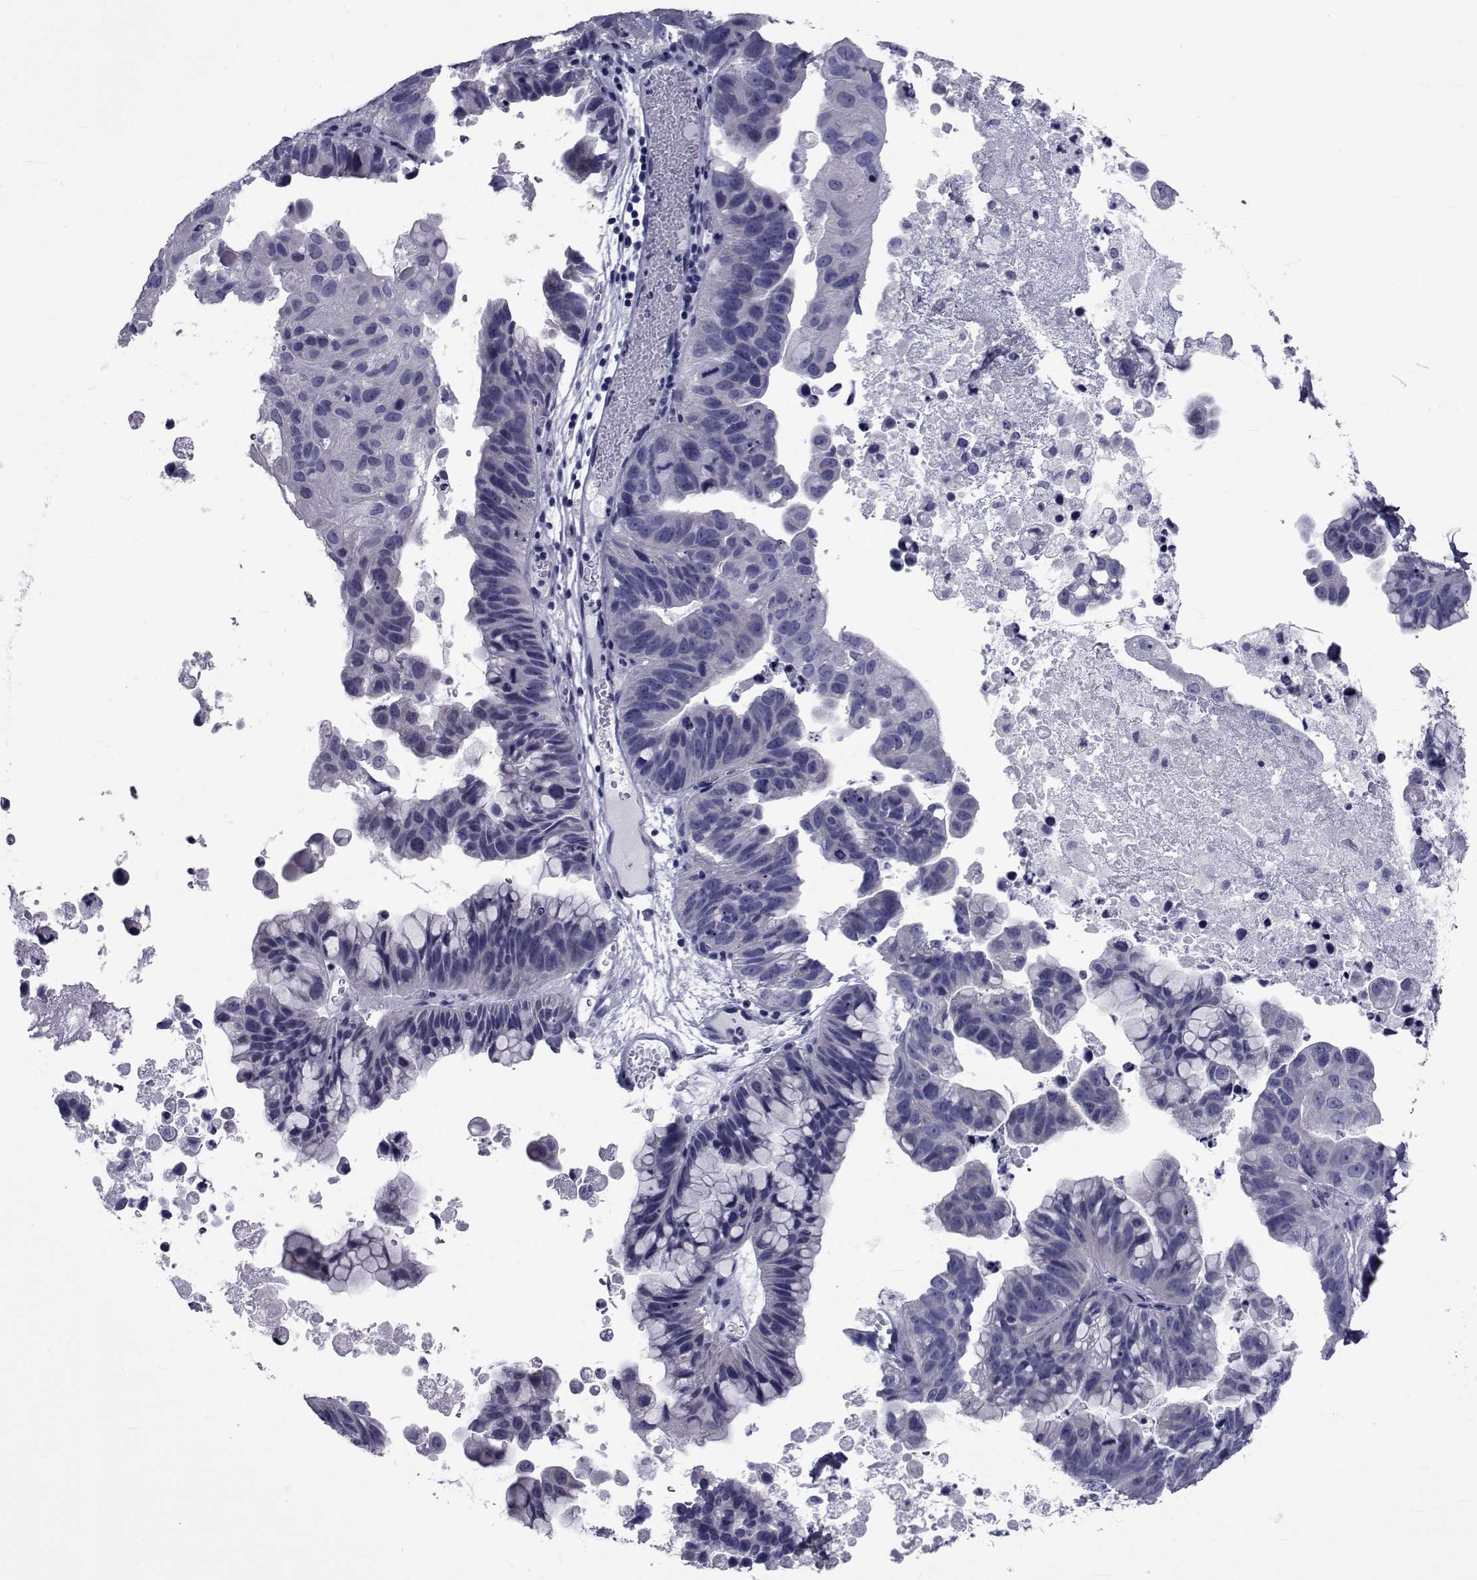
{"staining": {"intensity": "negative", "quantity": "none", "location": "none"}, "tissue": "ovarian cancer", "cell_type": "Tumor cells", "image_type": "cancer", "snomed": [{"axis": "morphology", "description": "Cystadenocarcinoma, mucinous, NOS"}, {"axis": "topography", "description": "Ovary"}], "caption": "A high-resolution photomicrograph shows immunohistochemistry (IHC) staining of mucinous cystadenocarcinoma (ovarian), which demonstrates no significant expression in tumor cells.", "gene": "GKAP1", "patient": {"sex": "female", "age": 76}}